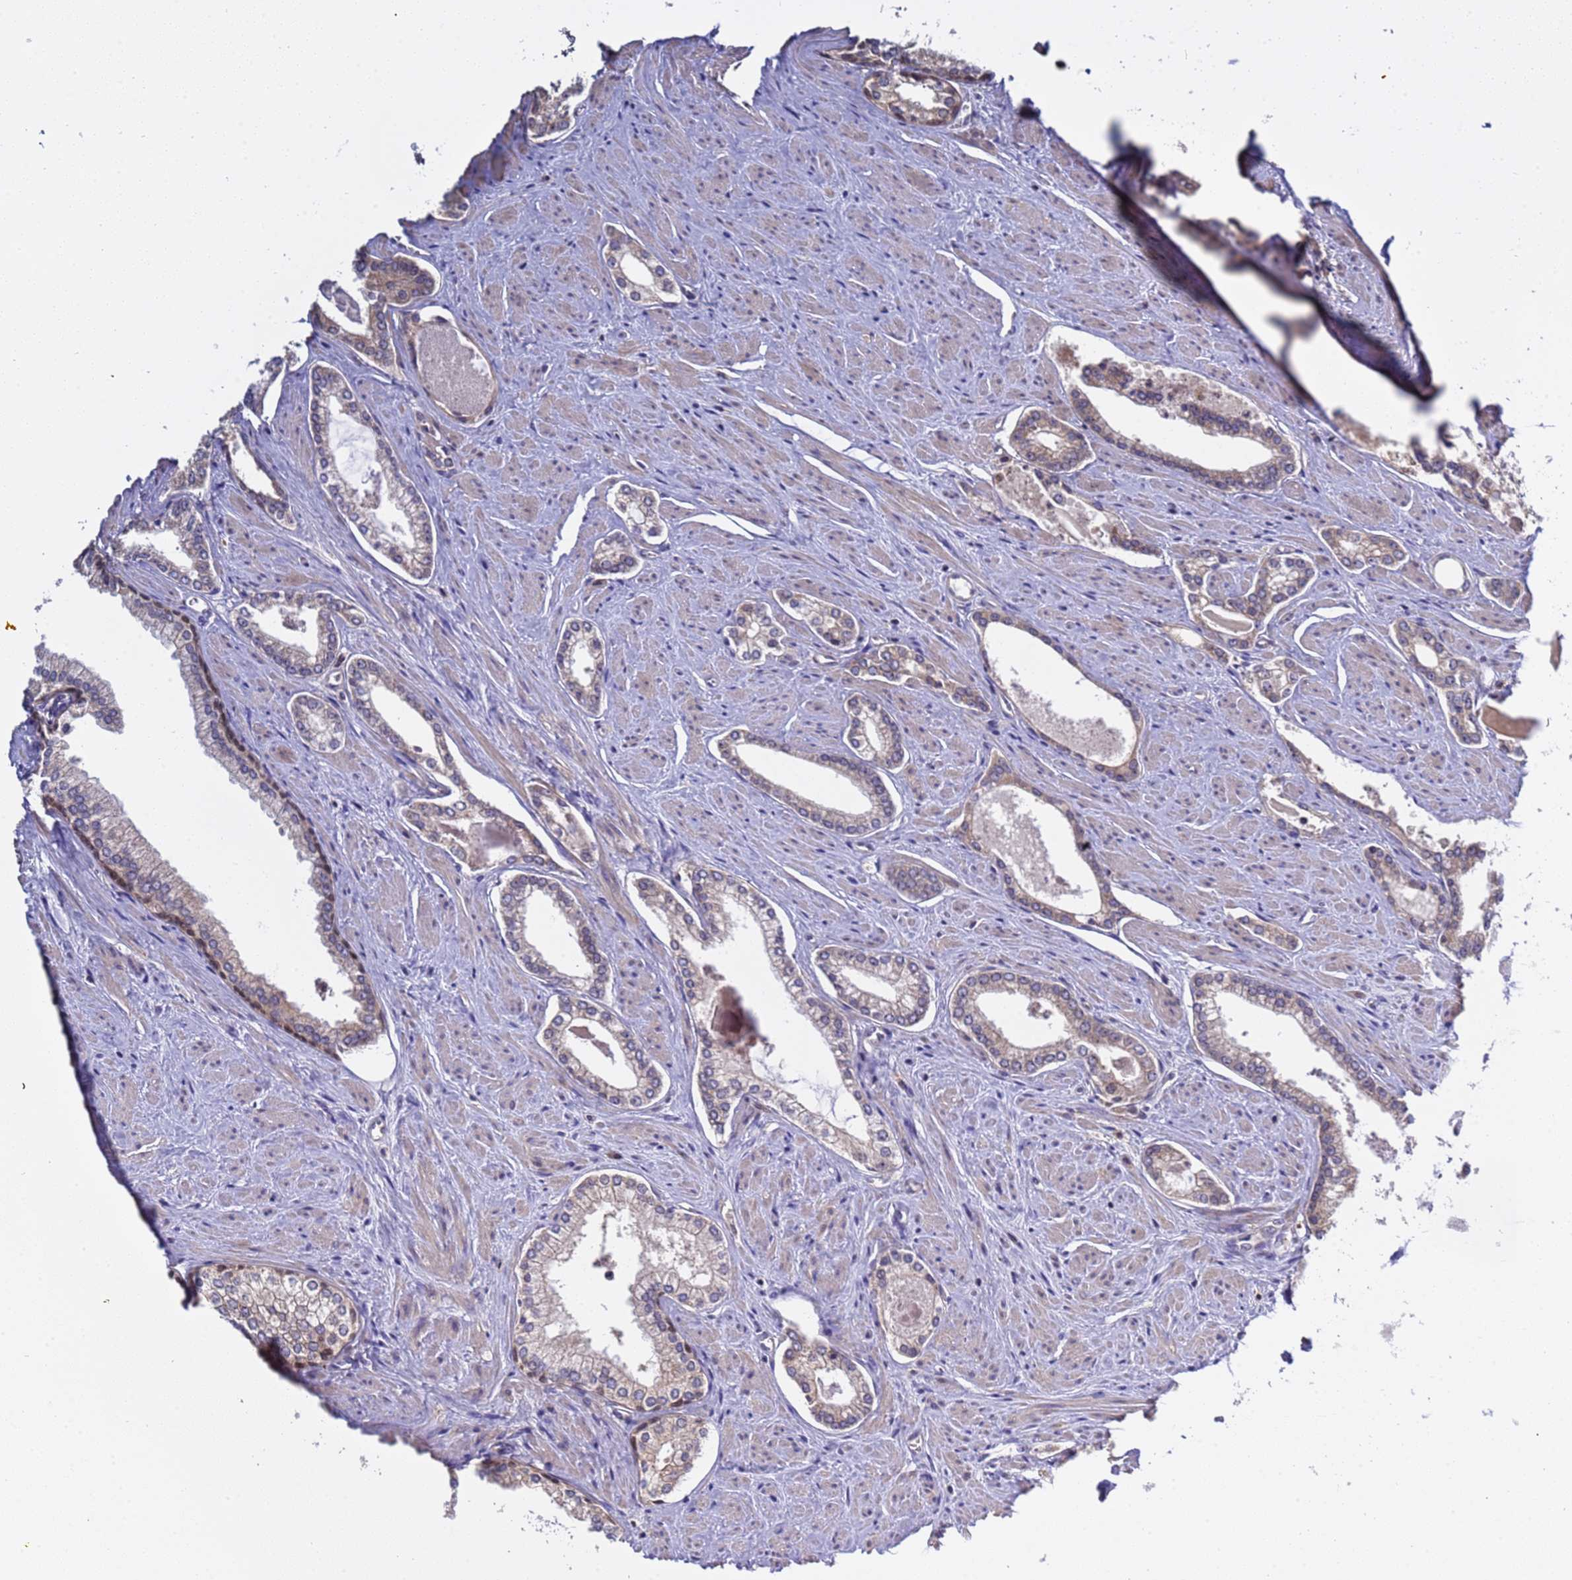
{"staining": {"intensity": "negative", "quantity": "none", "location": "none"}, "tissue": "prostate cancer", "cell_type": "Tumor cells", "image_type": "cancer", "snomed": [{"axis": "morphology", "description": "Adenocarcinoma, Low grade"}, {"axis": "topography", "description": "Prostate and seminal vesicle, NOS"}], "caption": "Immunohistochemistry of low-grade adenocarcinoma (prostate) displays no expression in tumor cells. (DAB immunohistochemistry (IHC) with hematoxylin counter stain).", "gene": "ELMOD2", "patient": {"sex": "male", "age": 60}}